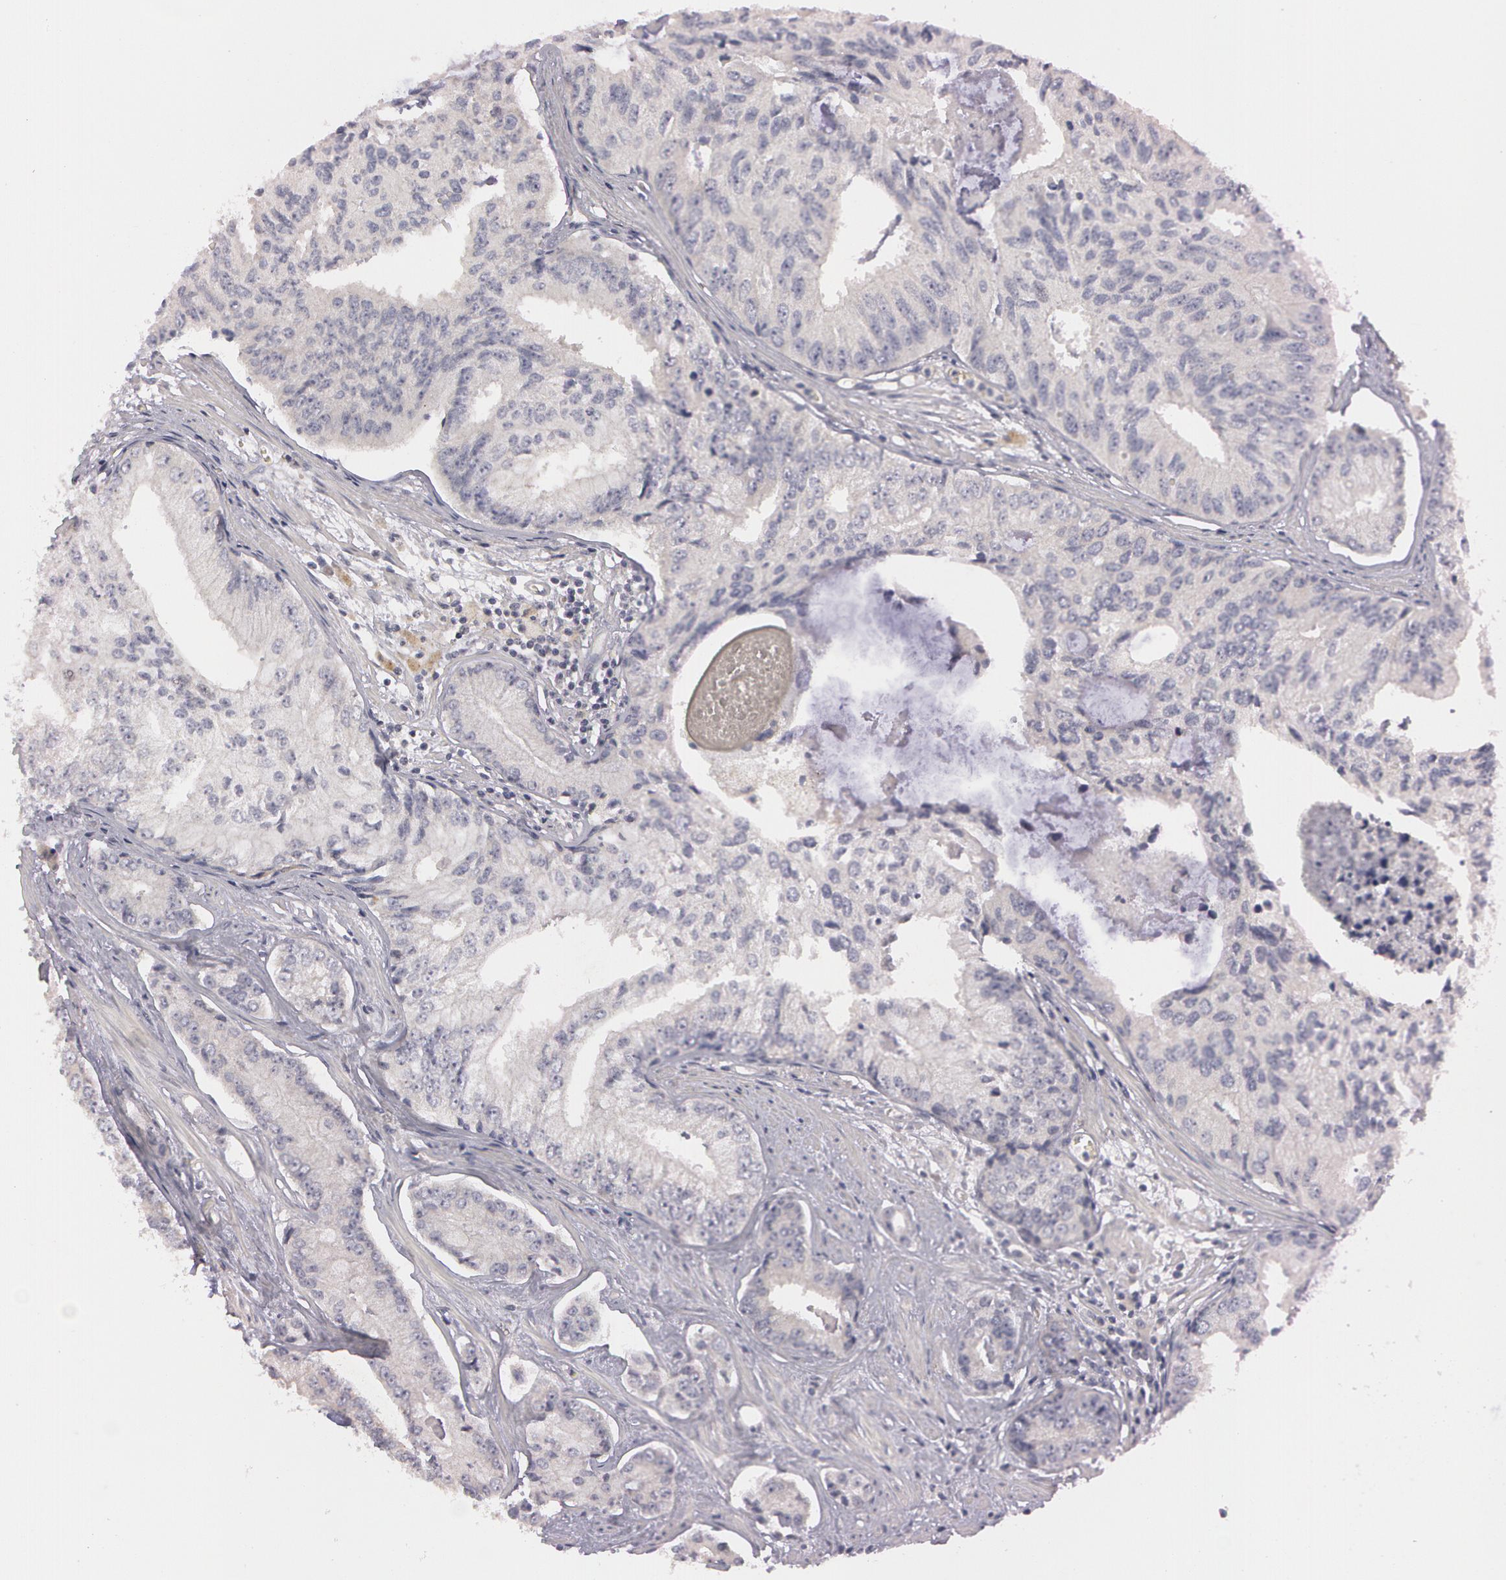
{"staining": {"intensity": "weak", "quantity": "25%-75%", "location": "cytoplasmic/membranous"}, "tissue": "prostate cancer", "cell_type": "Tumor cells", "image_type": "cancer", "snomed": [{"axis": "morphology", "description": "Adenocarcinoma, High grade"}, {"axis": "topography", "description": "Prostate"}], "caption": "Protein staining shows weak cytoplasmic/membranous positivity in about 25%-75% of tumor cells in prostate cancer. (Brightfield microscopy of DAB IHC at high magnification).", "gene": "MXRA5", "patient": {"sex": "male", "age": 56}}